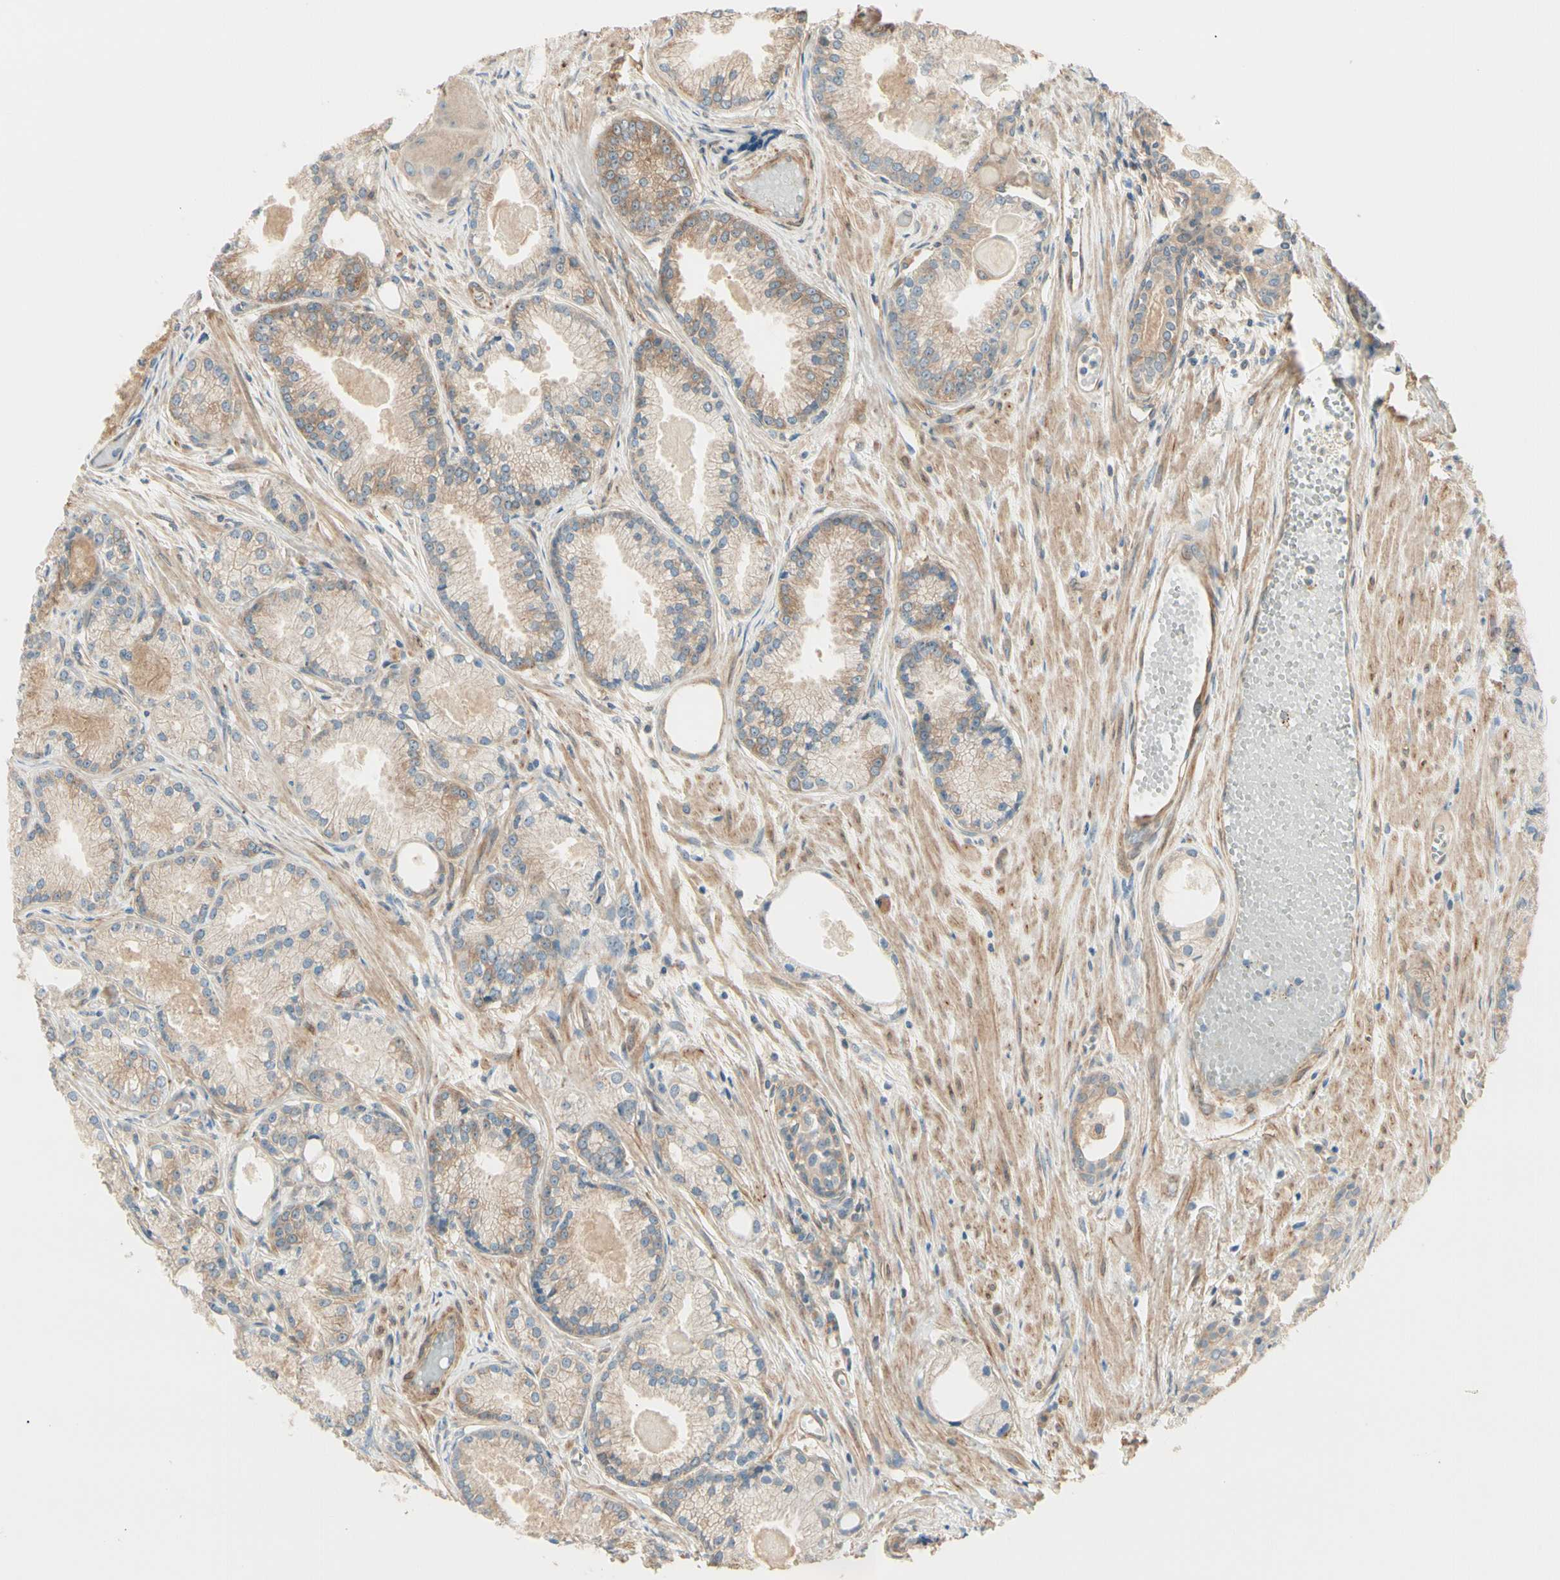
{"staining": {"intensity": "weak", "quantity": ">75%", "location": "cytoplasmic/membranous"}, "tissue": "prostate cancer", "cell_type": "Tumor cells", "image_type": "cancer", "snomed": [{"axis": "morphology", "description": "Adenocarcinoma, Low grade"}, {"axis": "topography", "description": "Prostate"}], "caption": "Prostate cancer (low-grade adenocarcinoma) stained with immunohistochemistry (IHC) displays weak cytoplasmic/membranous positivity in approximately >75% of tumor cells. Using DAB (brown) and hematoxylin (blue) stains, captured at high magnification using brightfield microscopy.", "gene": "IRAG1", "patient": {"sex": "male", "age": 72}}